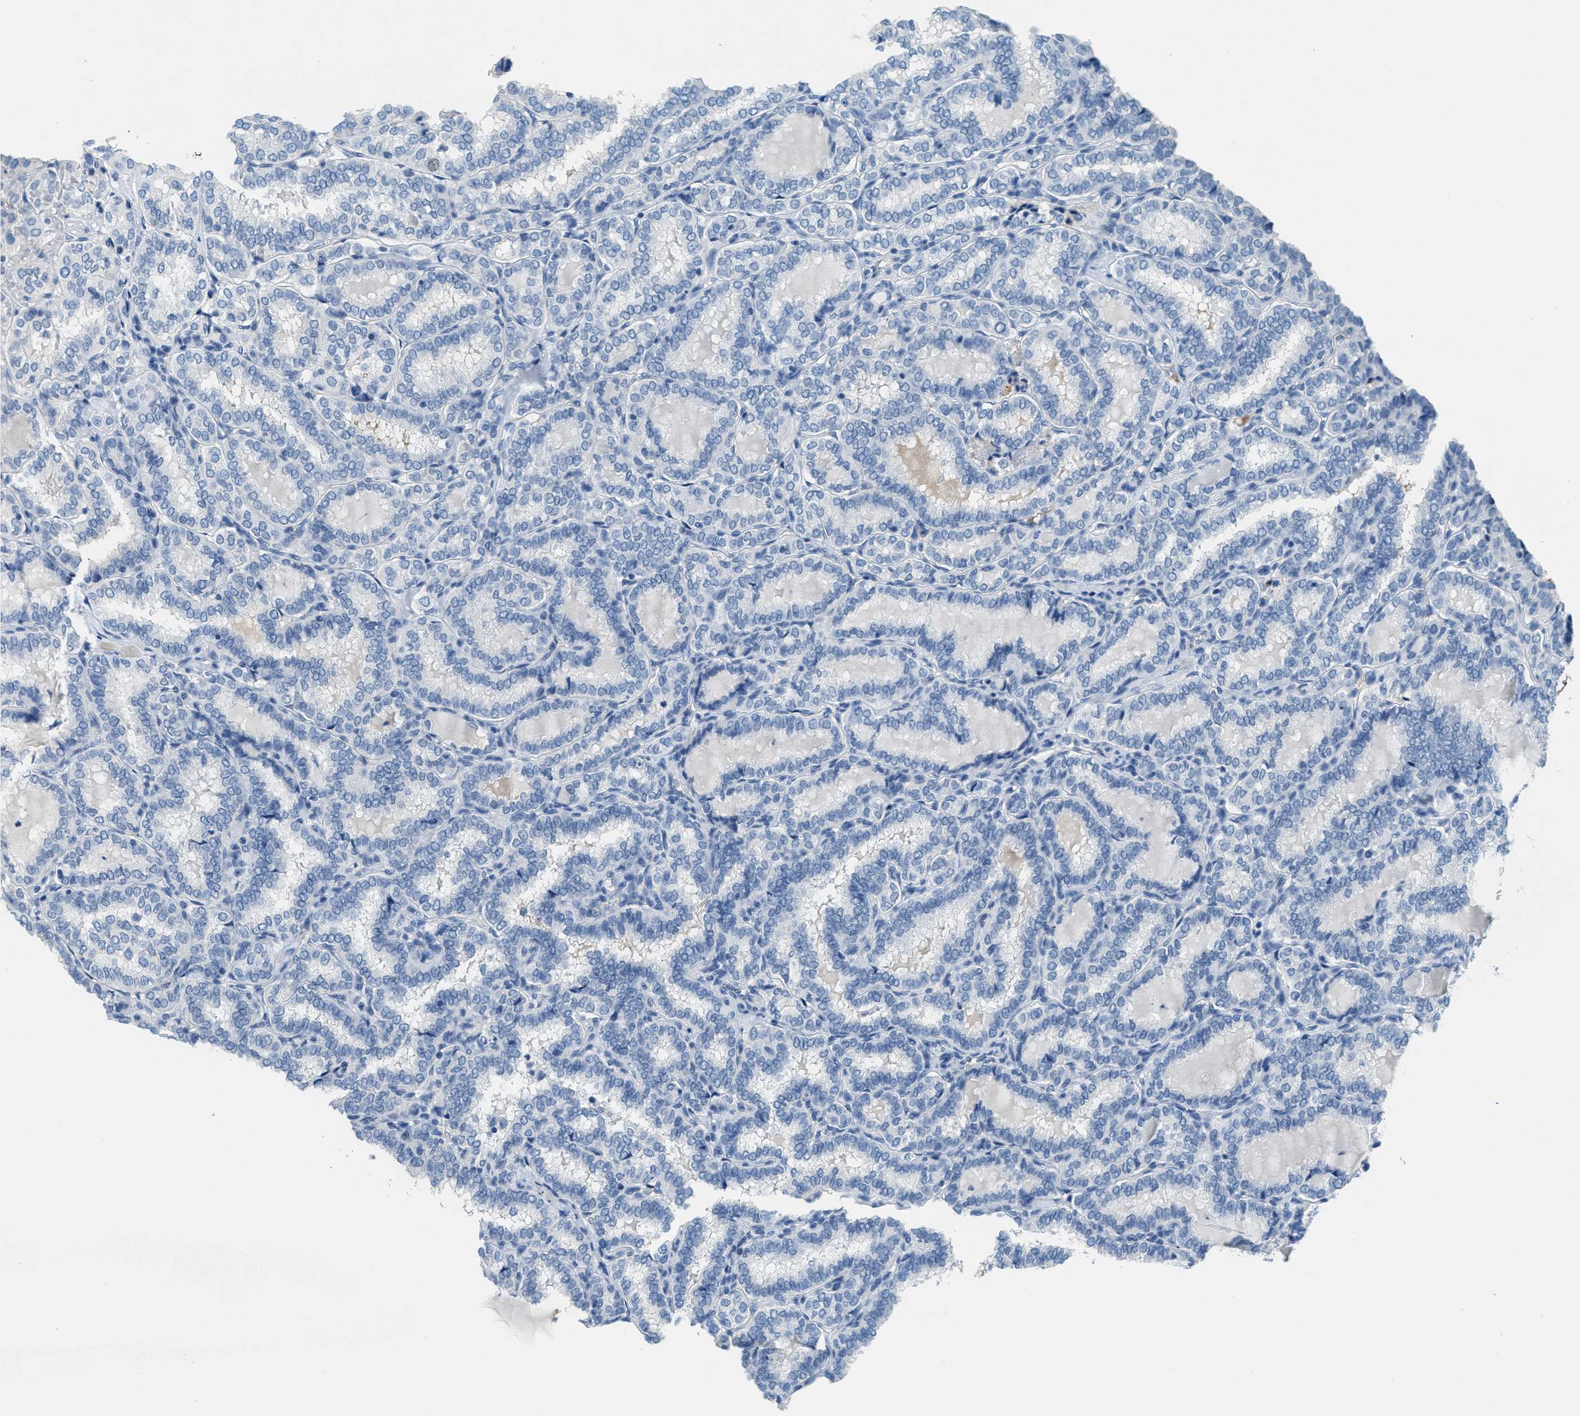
{"staining": {"intensity": "negative", "quantity": "none", "location": "none"}, "tissue": "thyroid cancer", "cell_type": "Tumor cells", "image_type": "cancer", "snomed": [{"axis": "morphology", "description": "Normal tissue, NOS"}, {"axis": "morphology", "description": "Papillary adenocarcinoma, NOS"}, {"axis": "topography", "description": "Thyroid gland"}], "caption": "Tumor cells are negative for brown protein staining in thyroid cancer. (DAB immunohistochemistry with hematoxylin counter stain).", "gene": "A2M", "patient": {"sex": "female", "age": 30}}